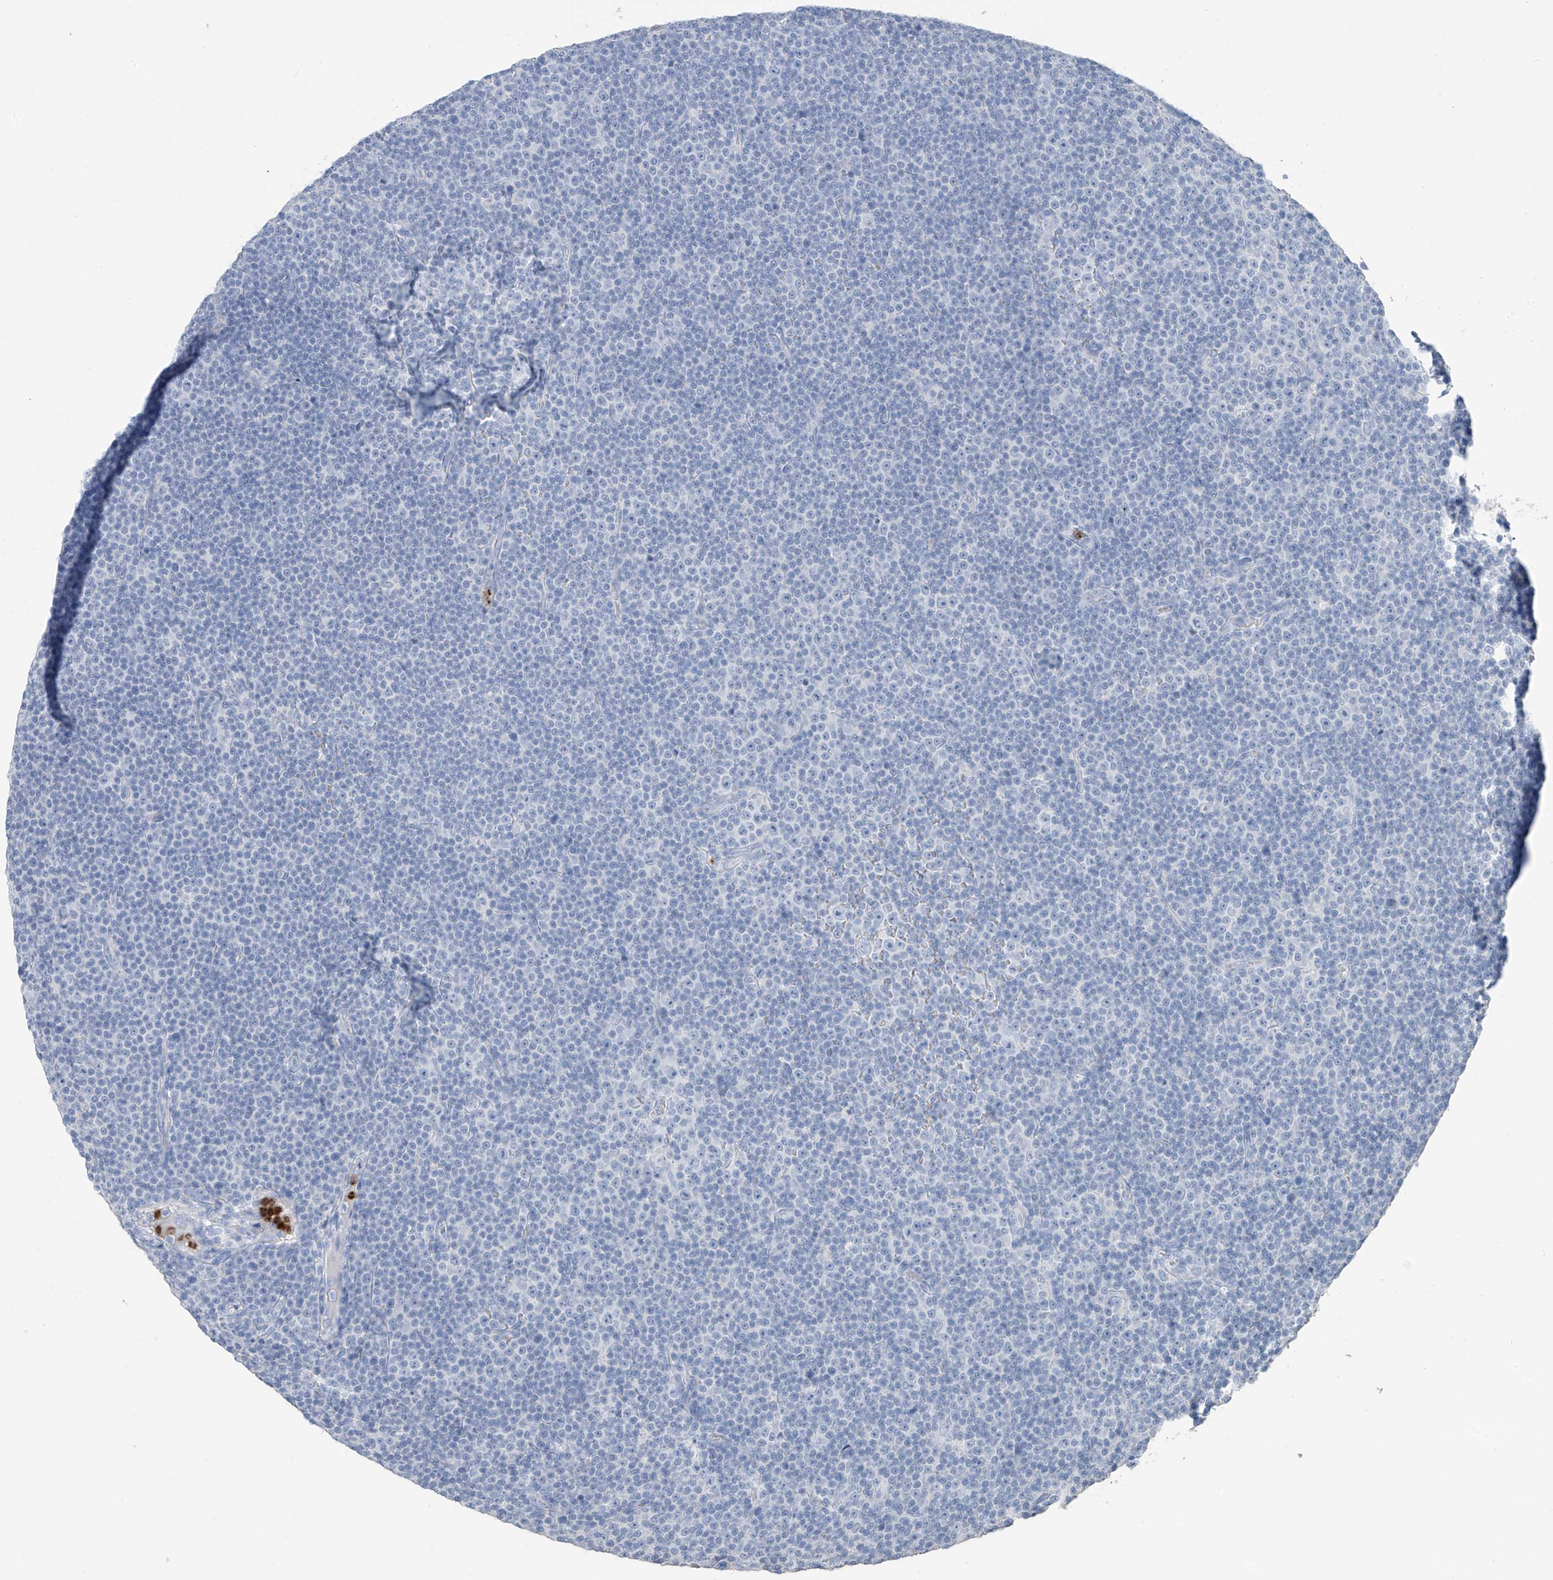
{"staining": {"intensity": "negative", "quantity": "none", "location": "none"}, "tissue": "lymphoma", "cell_type": "Tumor cells", "image_type": "cancer", "snomed": [{"axis": "morphology", "description": "Malignant lymphoma, non-Hodgkin's type, Low grade"}, {"axis": "topography", "description": "Lymph node"}], "caption": "A micrograph of human low-grade malignant lymphoma, non-Hodgkin's type is negative for staining in tumor cells.", "gene": "PAFAH1B3", "patient": {"sex": "female", "age": 67}}